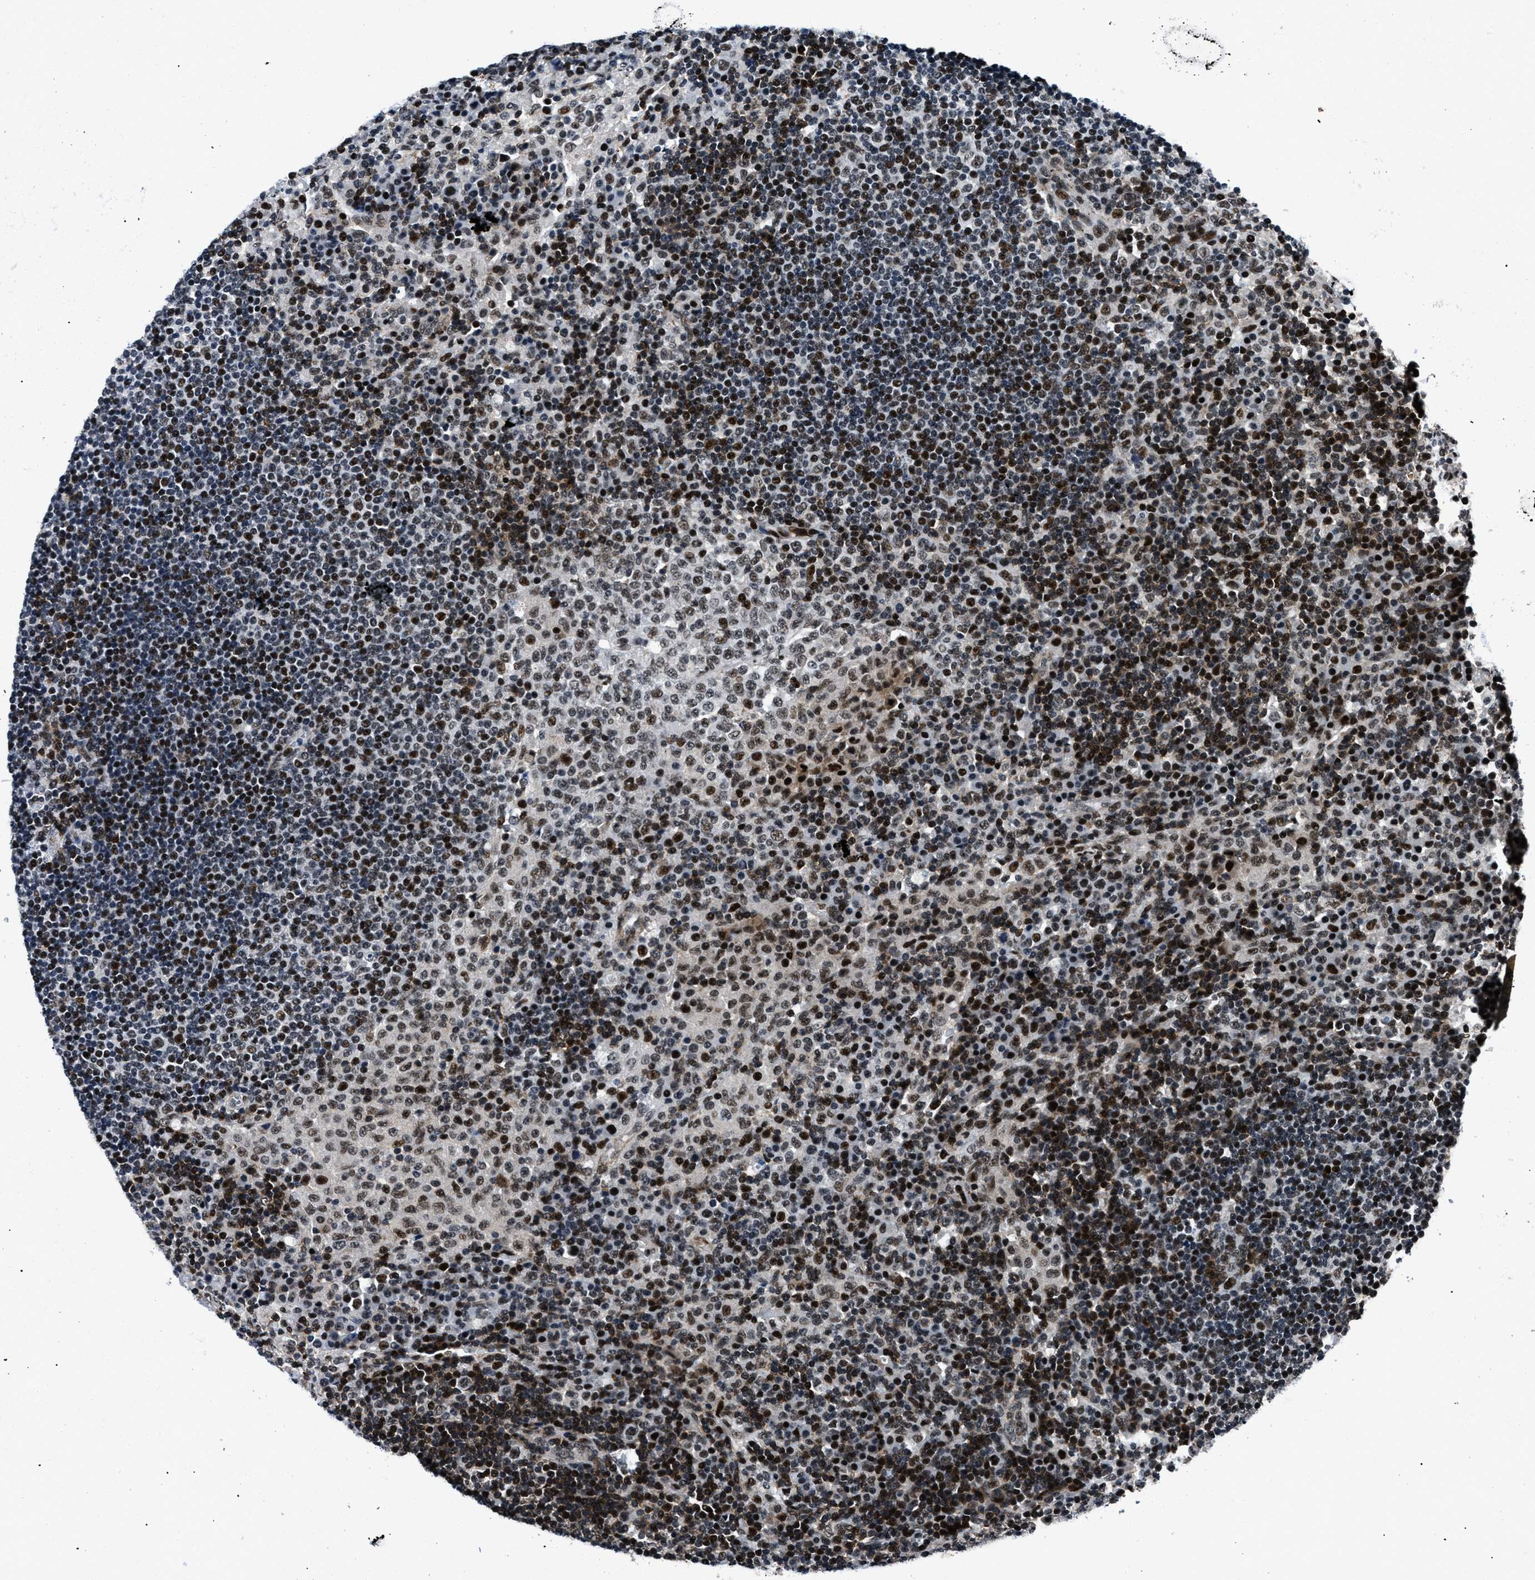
{"staining": {"intensity": "strong", "quantity": "25%-75%", "location": "nuclear"}, "tissue": "lymph node", "cell_type": "Germinal center cells", "image_type": "normal", "snomed": [{"axis": "morphology", "description": "Normal tissue, NOS"}, {"axis": "topography", "description": "Lymph node"}], "caption": "Immunohistochemistry photomicrograph of normal lymph node: lymph node stained using immunohistochemistry (IHC) shows high levels of strong protein expression localized specifically in the nuclear of germinal center cells, appearing as a nuclear brown color.", "gene": "SMARCB1", "patient": {"sex": "female", "age": 53}}